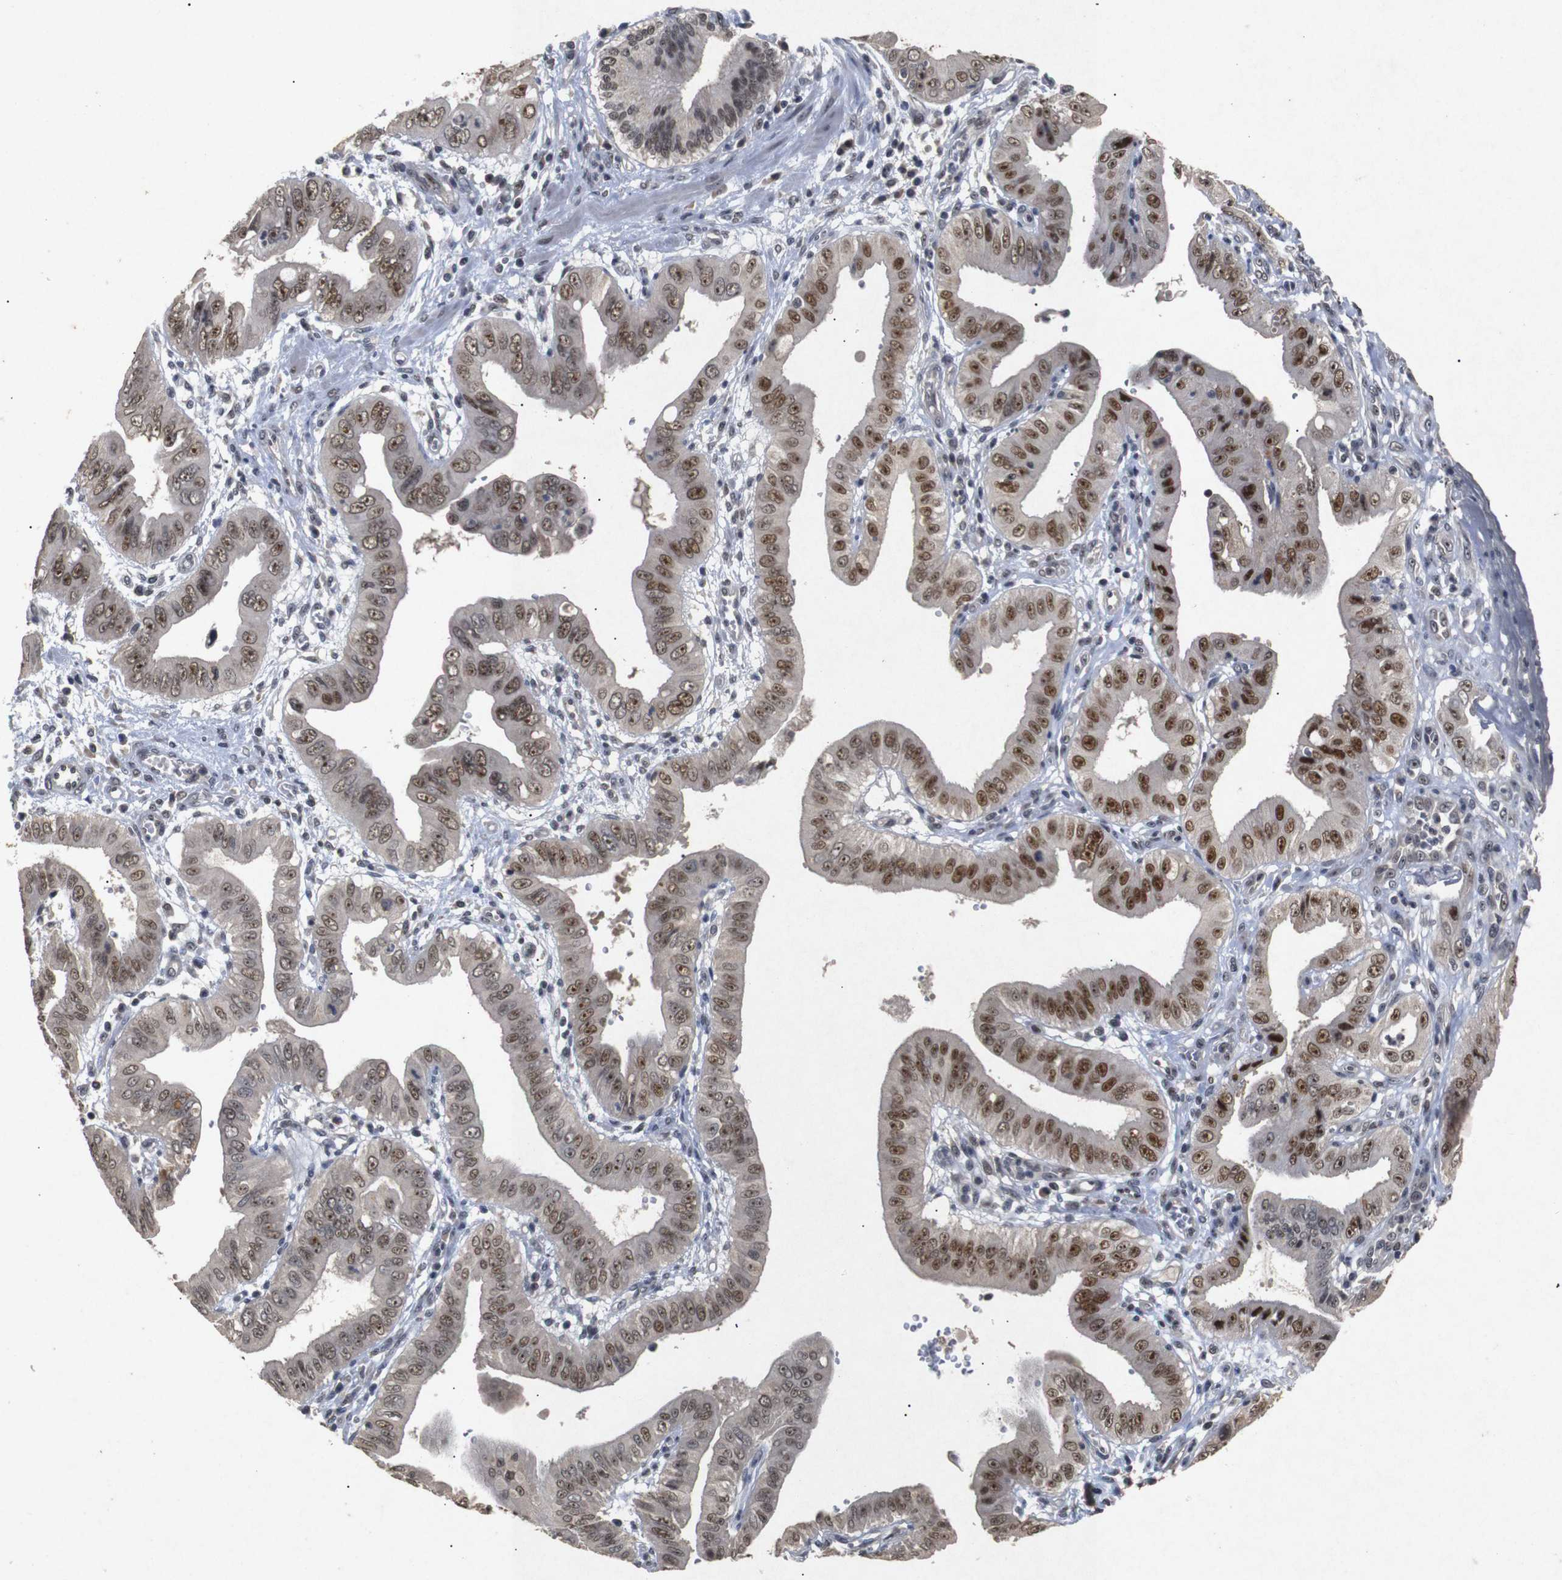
{"staining": {"intensity": "strong", "quantity": ">75%", "location": "nuclear"}, "tissue": "pancreatic cancer", "cell_type": "Tumor cells", "image_type": "cancer", "snomed": [{"axis": "morphology", "description": "Normal tissue, NOS"}, {"axis": "topography", "description": "Lymph node"}], "caption": "Immunohistochemical staining of pancreatic cancer shows high levels of strong nuclear positivity in approximately >75% of tumor cells.", "gene": "PARN", "patient": {"sex": "male", "age": 50}}